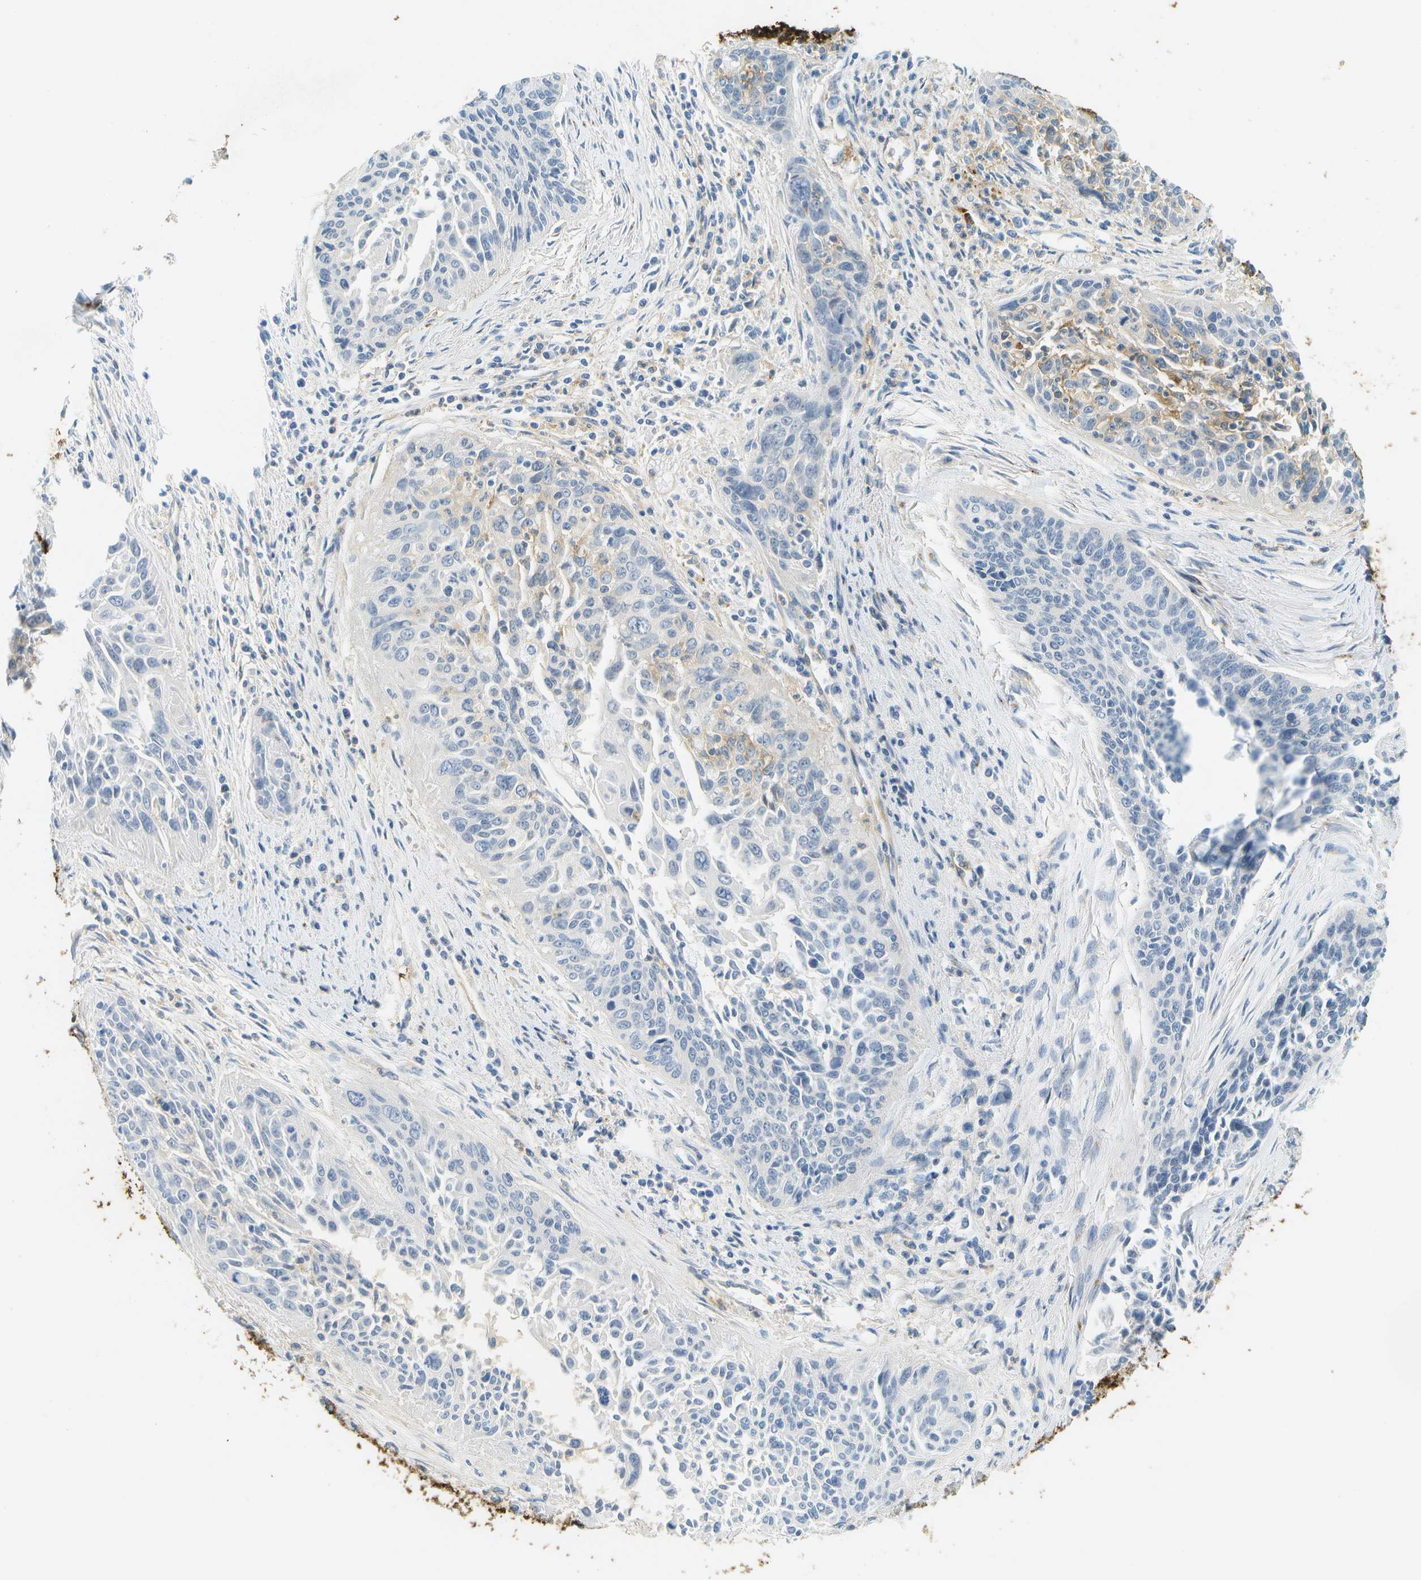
{"staining": {"intensity": "weak", "quantity": "<25%", "location": "cytoplasmic/membranous"}, "tissue": "cervical cancer", "cell_type": "Tumor cells", "image_type": "cancer", "snomed": [{"axis": "morphology", "description": "Squamous cell carcinoma, NOS"}, {"axis": "topography", "description": "Cervix"}], "caption": "Tumor cells show no significant protein staining in cervical squamous cell carcinoma. (Stains: DAB (3,3'-diaminobenzidine) immunohistochemistry (IHC) with hematoxylin counter stain, Microscopy: brightfield microscopy at high magnification).", "gene": "RASGRP2", "patient": {"sex": "female", "age": 55}}